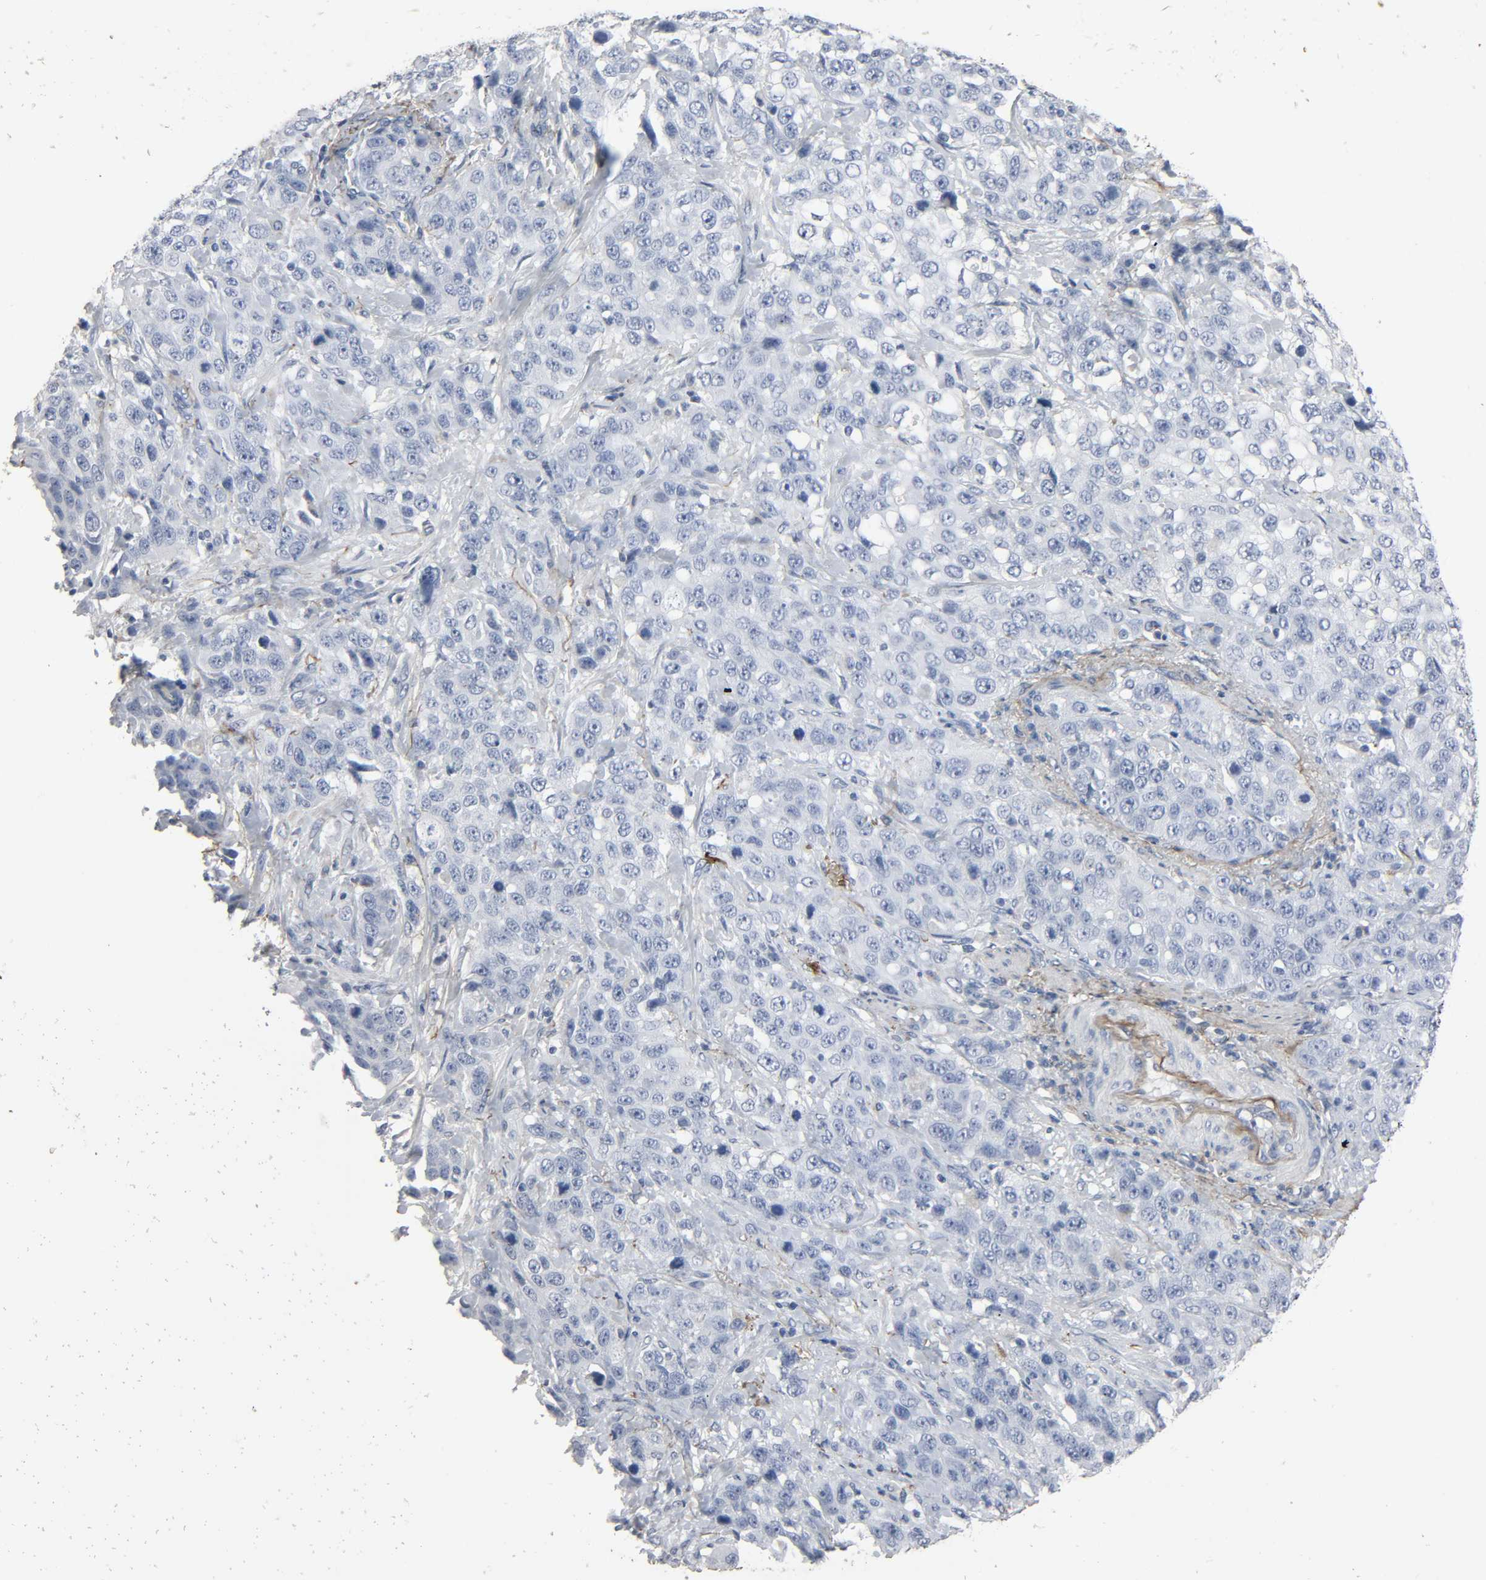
{"staining": {"intensity": "negative", "quantity": "none", "location": "none"}, "tissue": "stomach cancer", "cell_type": "Tumor cells", "image_type": "cancer", "snomed": [{"axis": "morphology", "description": "Normal tissue, NOS"}, {"axis": "morphology", "description": "Adenocarcinoma, NOS"}, {"axis": "topography", "description": "Stomach"}], "caption": "Stomach cancer was stained to show a protein in brown. There is no significant staining in tumor cells. (DAB immunohistochemistry with hematoxylin counter stain).", "gene": "FBLN5", "patient": {"sex": "male", "age": 48}}